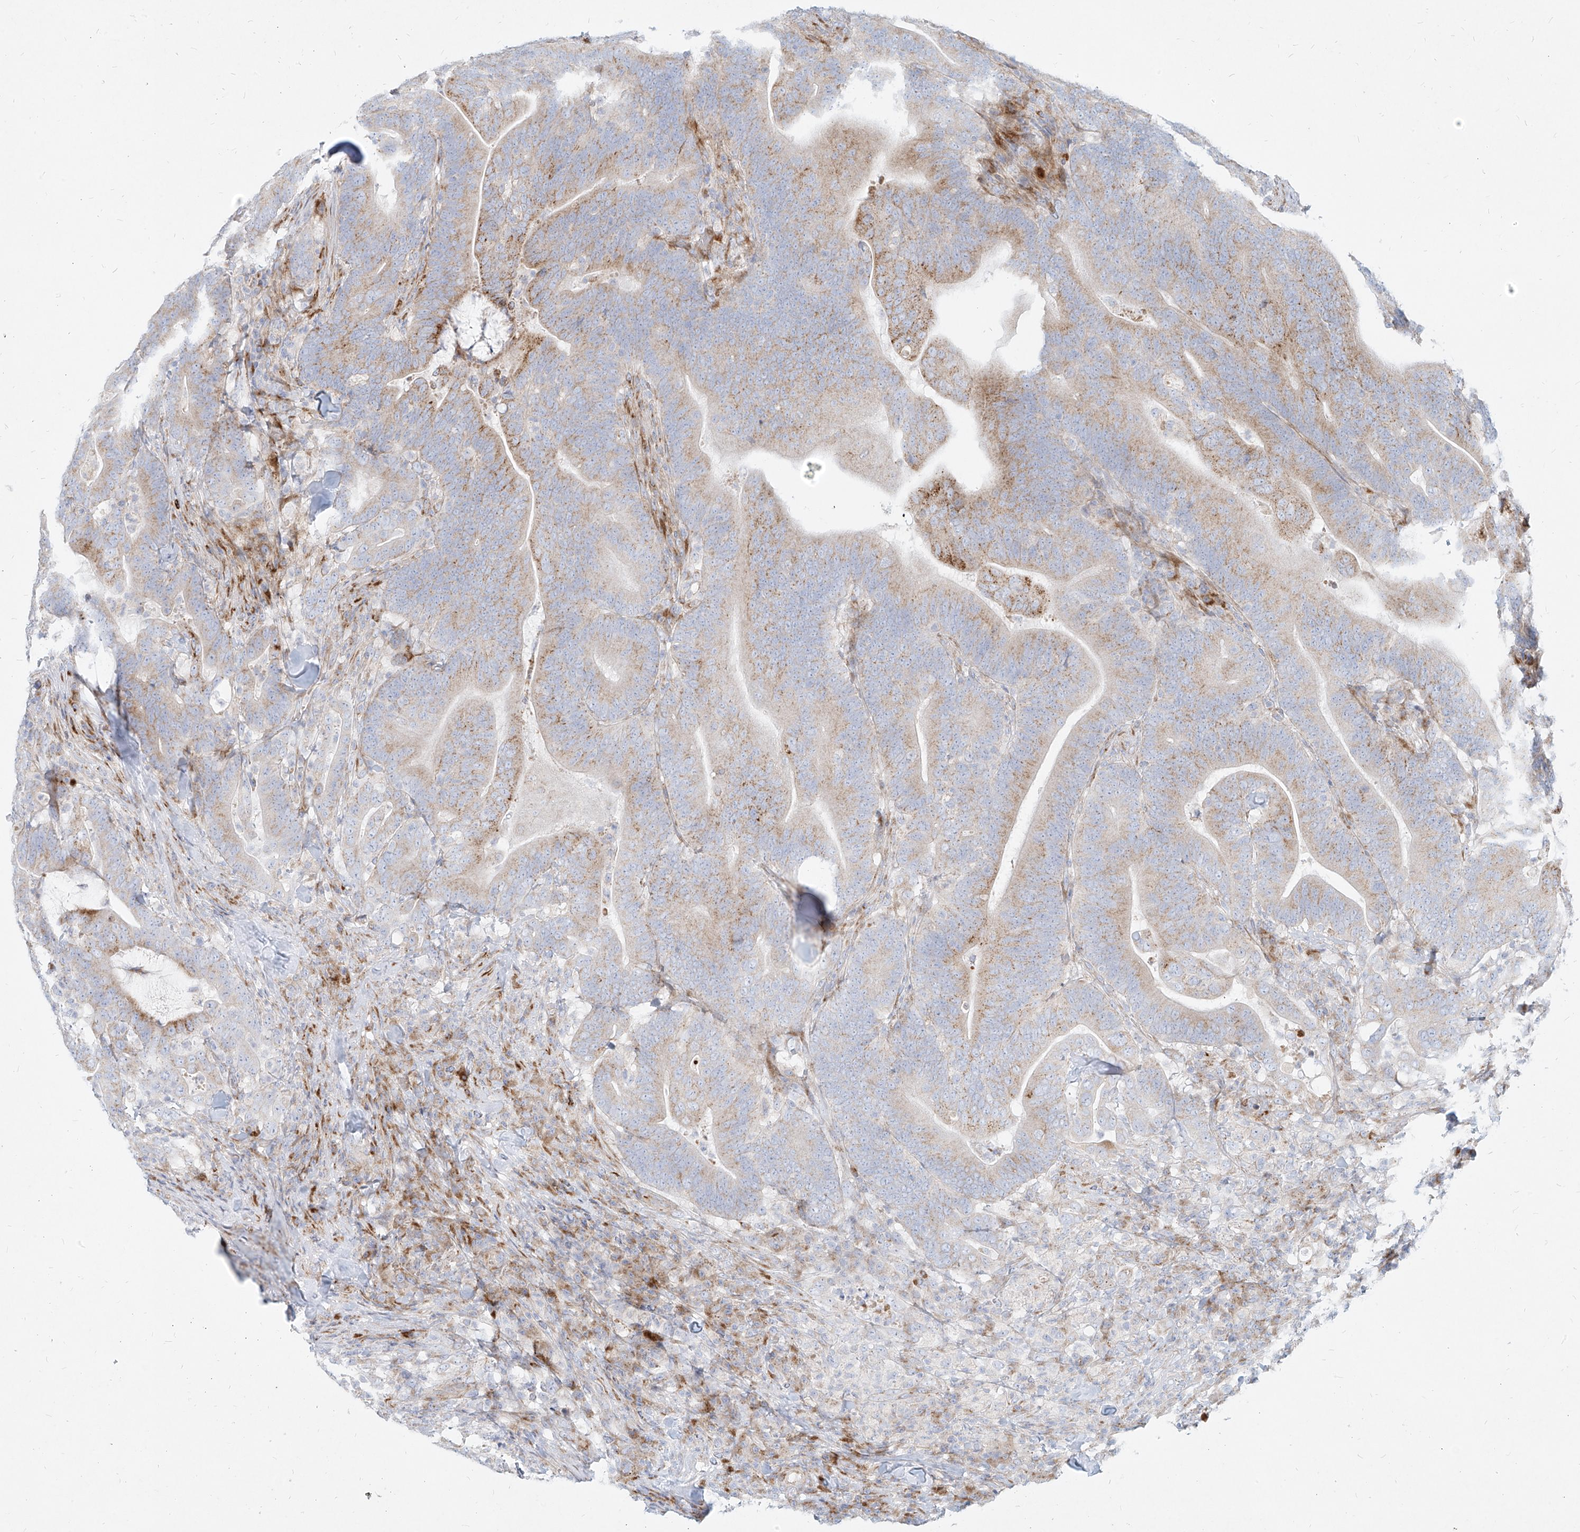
{"staining": {"intensity": "moderate", "quantity": "25%-75%", "location": "cytoplasmic/membranous"}, "tissue": "colorectal cancer", "cell_type": "Tumor cells", "image_type": "cancer", "snomed": [{"axis": "morphology", "description": "Adenocarcinoma, NOS"}, {"axis": "topography", "description": "Colon"}], "caption": "Protein positivity by IHC displays moderate cytoplasmic/membranous expression in approximately 25%-75% of tumor cells in adenocarcinoma (colorectal).", "gene": "MTX2", "patient": {"sex": "female", "age": 66}}